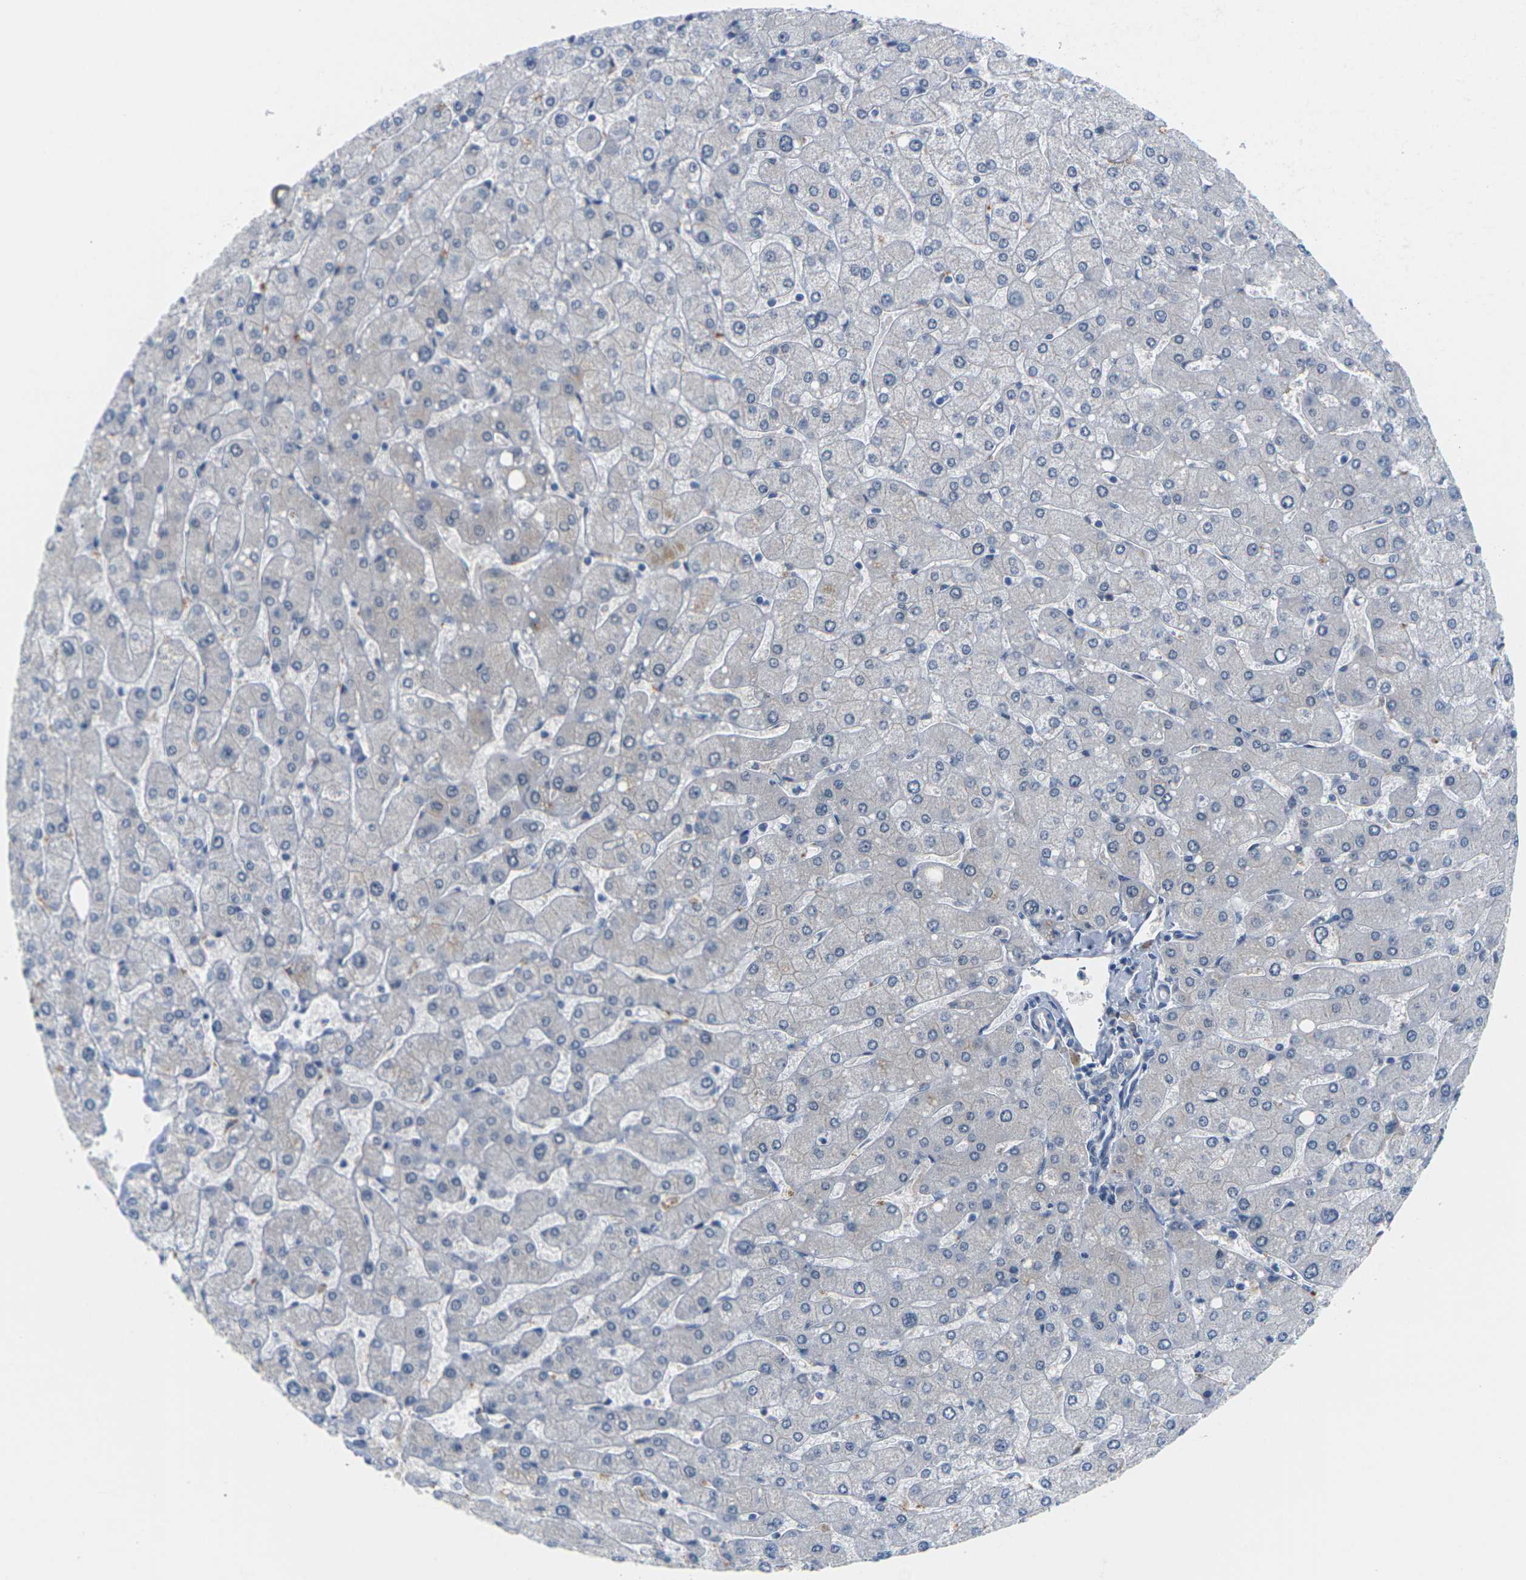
{"staining": {"intensity": "negative", "quantity": "none", "location": "none"}, "tissue": "liver", "cell_type": "Cholangiocytes", "image_type": "normal", "snomed": [{"axis": "morphology", "description": "Normal tissue, NOS"}, {"axis": "topography", "description": "Liver"}], "caption": "Human liver stained for a protein using IHC demonstrates no positivity in cholangiocytes.", "gene": "PKP2", "patient": {"sex": "male", "age": 55}}